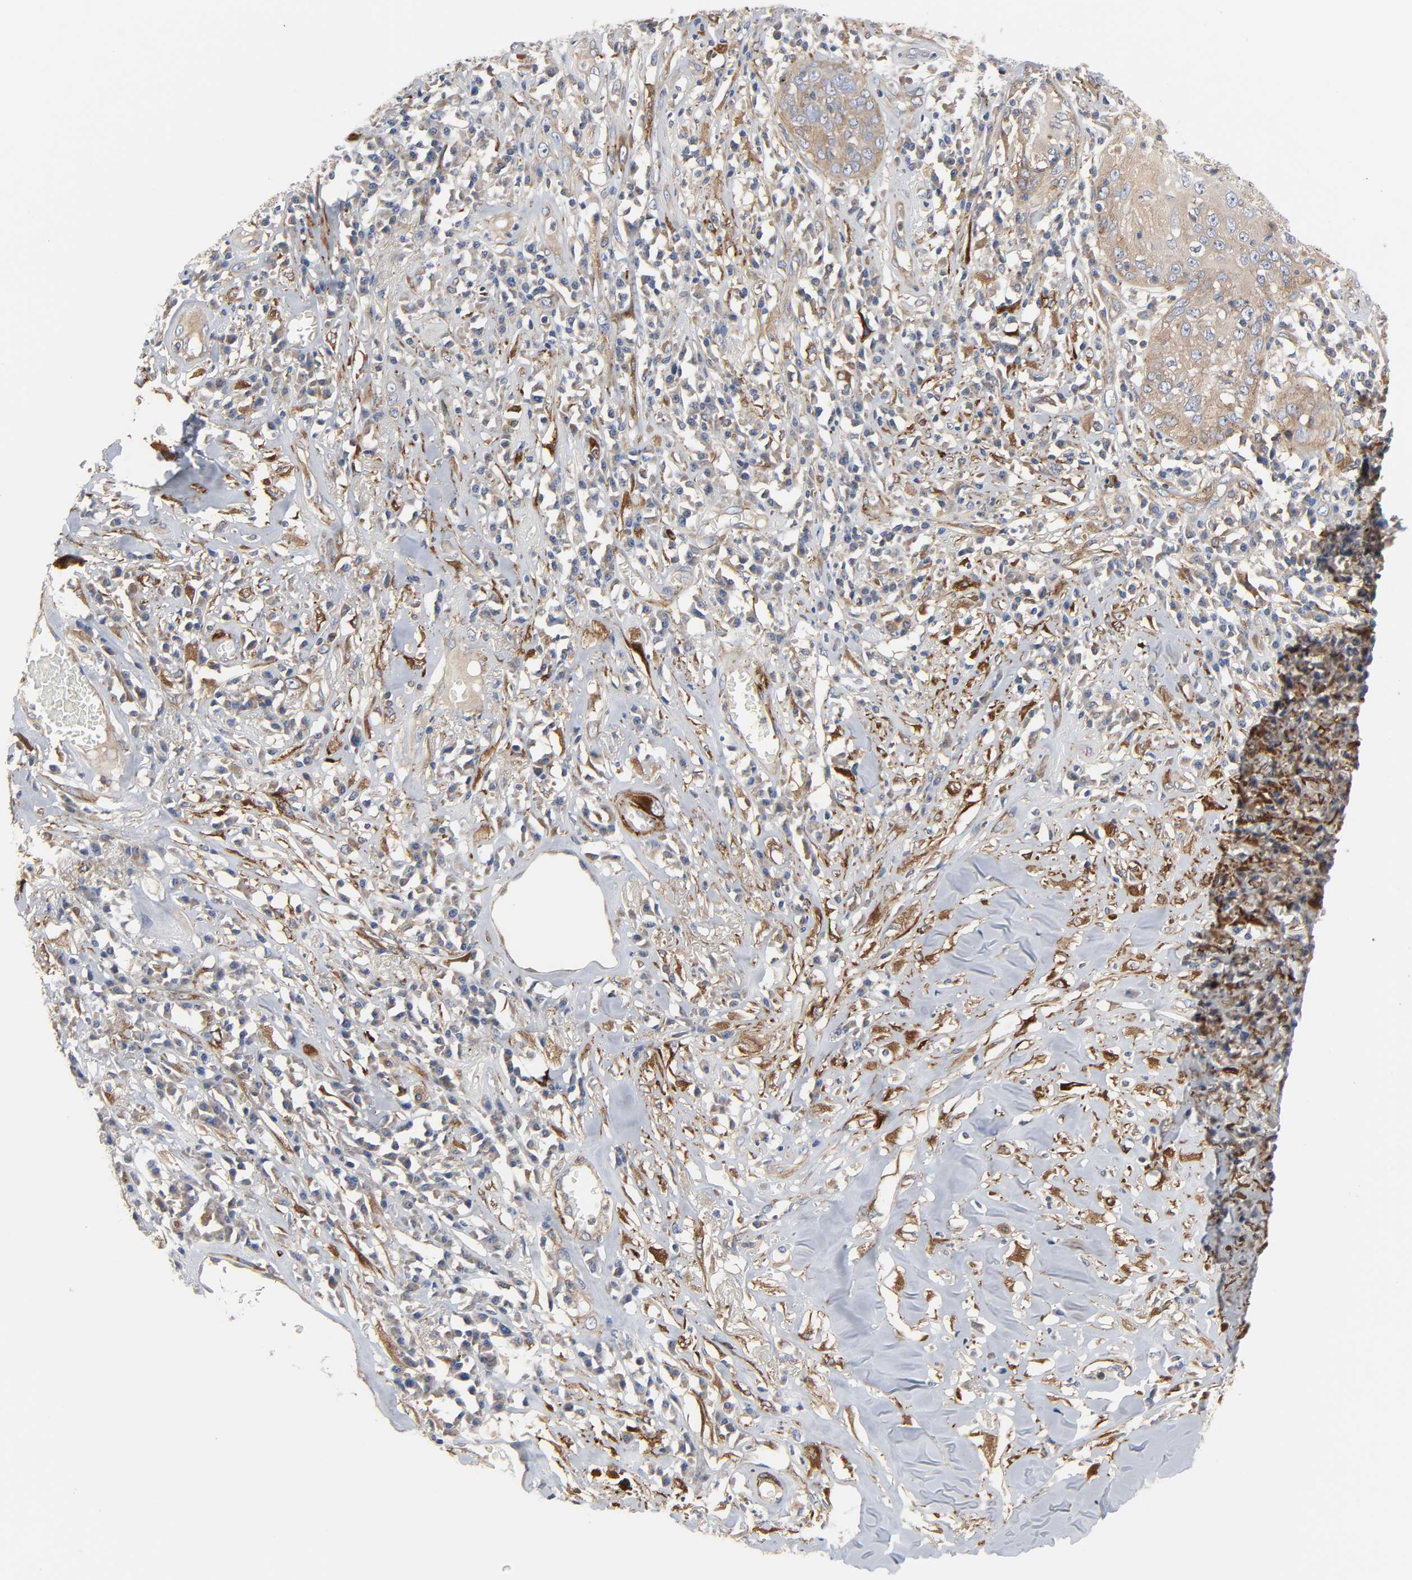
{"staining": {"intensity": "moderate", "quantity": ">75%", "location": "cytoplasmic/membranous"}, "tissue": "skin cancer", "cell_type": "Tumor cells", "image_type": "cancer", "snomed": [{"axis": "morphology", "description": "Squamous cell carcinoma, NOS"}, {"axis": "topography", "description": "Skin"}], "caption": "Moderate cytoplasmic/membranous expression for a protein is appreciated in about >75% of tumor cells of squamous cell carcinoma (skin) using IHC.", "gene": "ARHGAP1", "patient": {"sex": "male", "age": 65}}